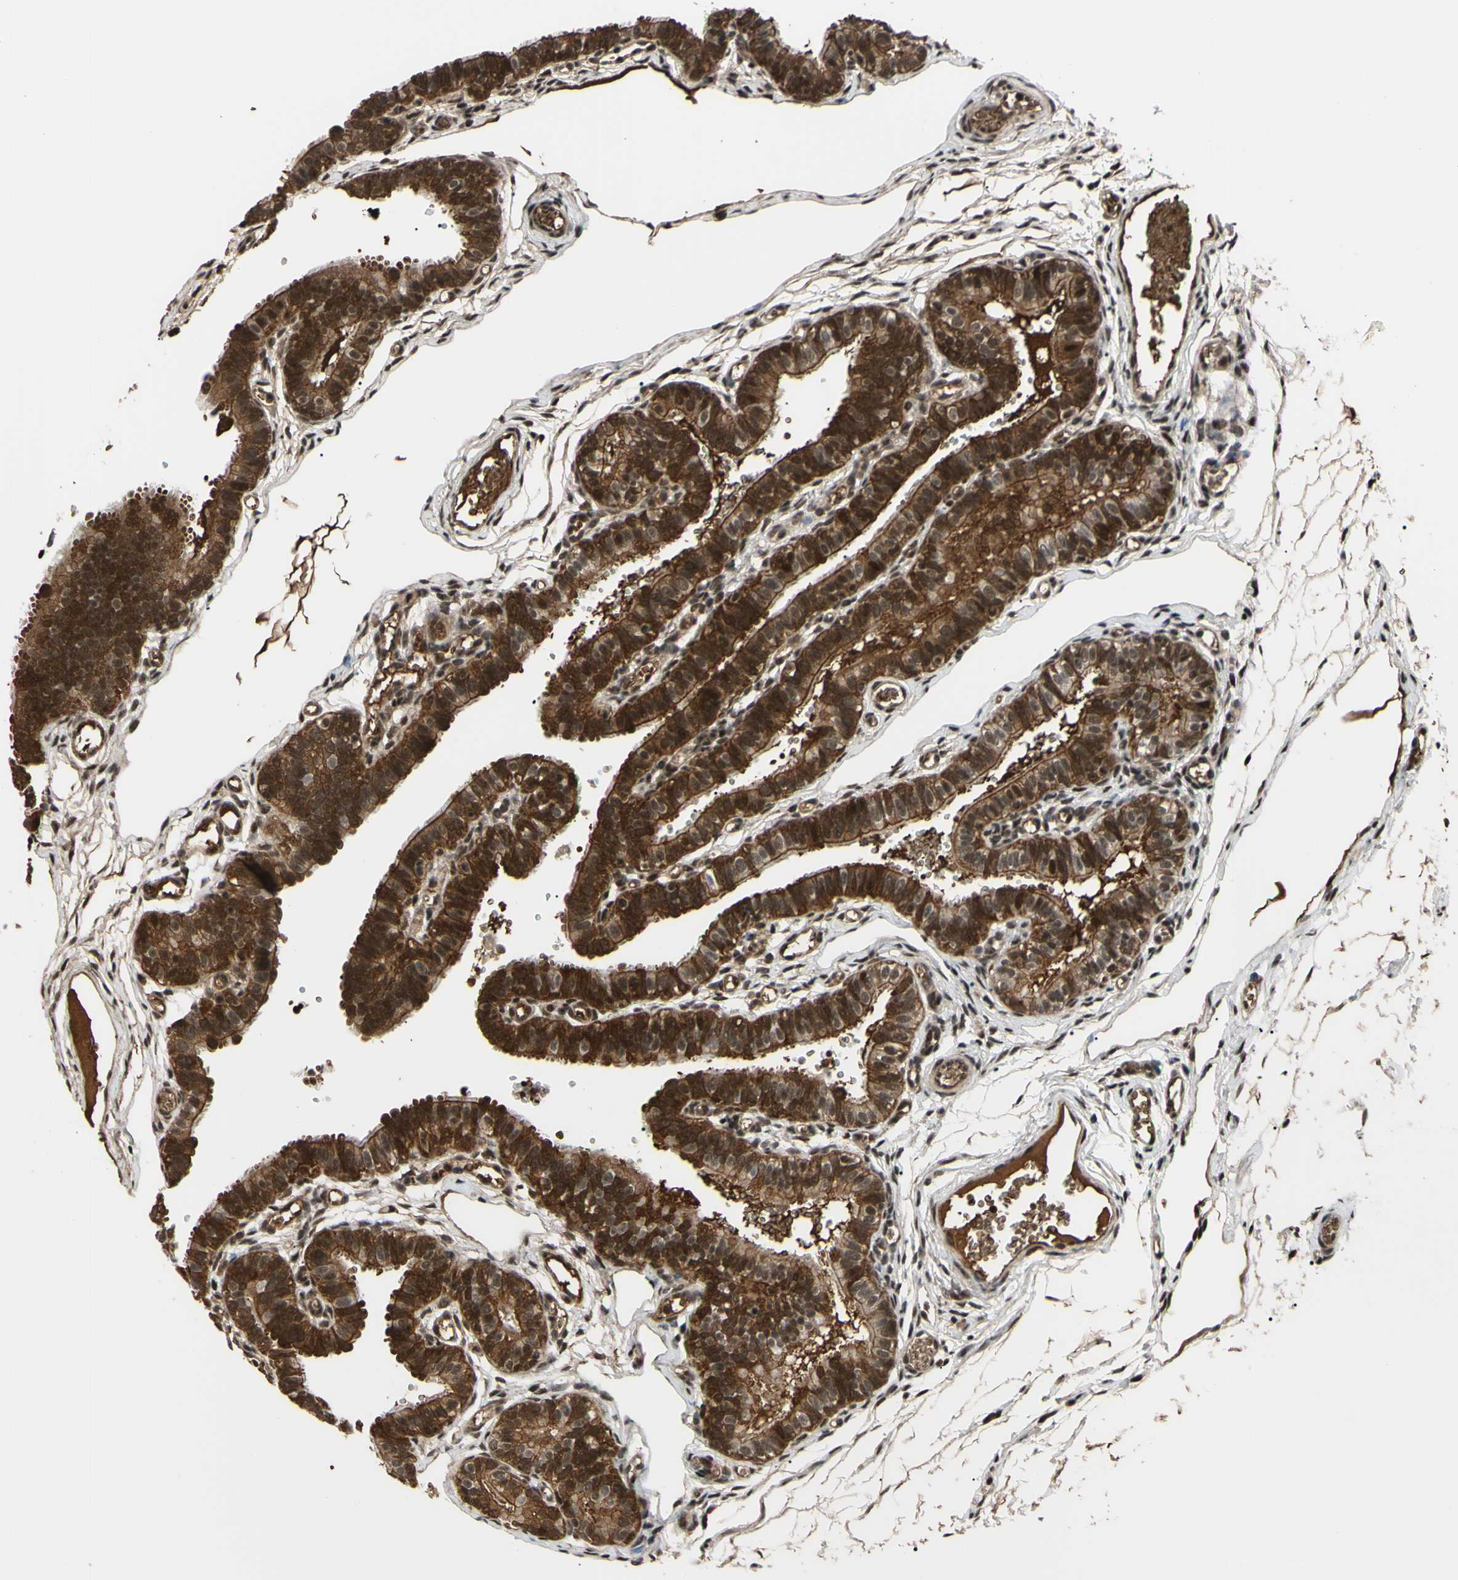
{"staining": {"intensity": "strong", "quantity": ">75%", "location": "cytoplasmic/membranous,nuclear"}, "tissue": "fallopian tube", "cell_type": "Glandular cells", "image_type": "normal", "snomed": [{"axis": "morphology", "description": "Normal tissue, NOS"}, {"axis": "topography", "description": "Fallopian tube"}, {"axis": "topography", "description": "Placenta"}], "caption": "About >75% of glandular cells in normal human fallopian tube exhibit strong cytoplasmic/membranous,nuclear protein expression as visualized by brown immunohistochemical staining.", "gene": "THAP12", "patient": {"sex": "female", "age": 34}}